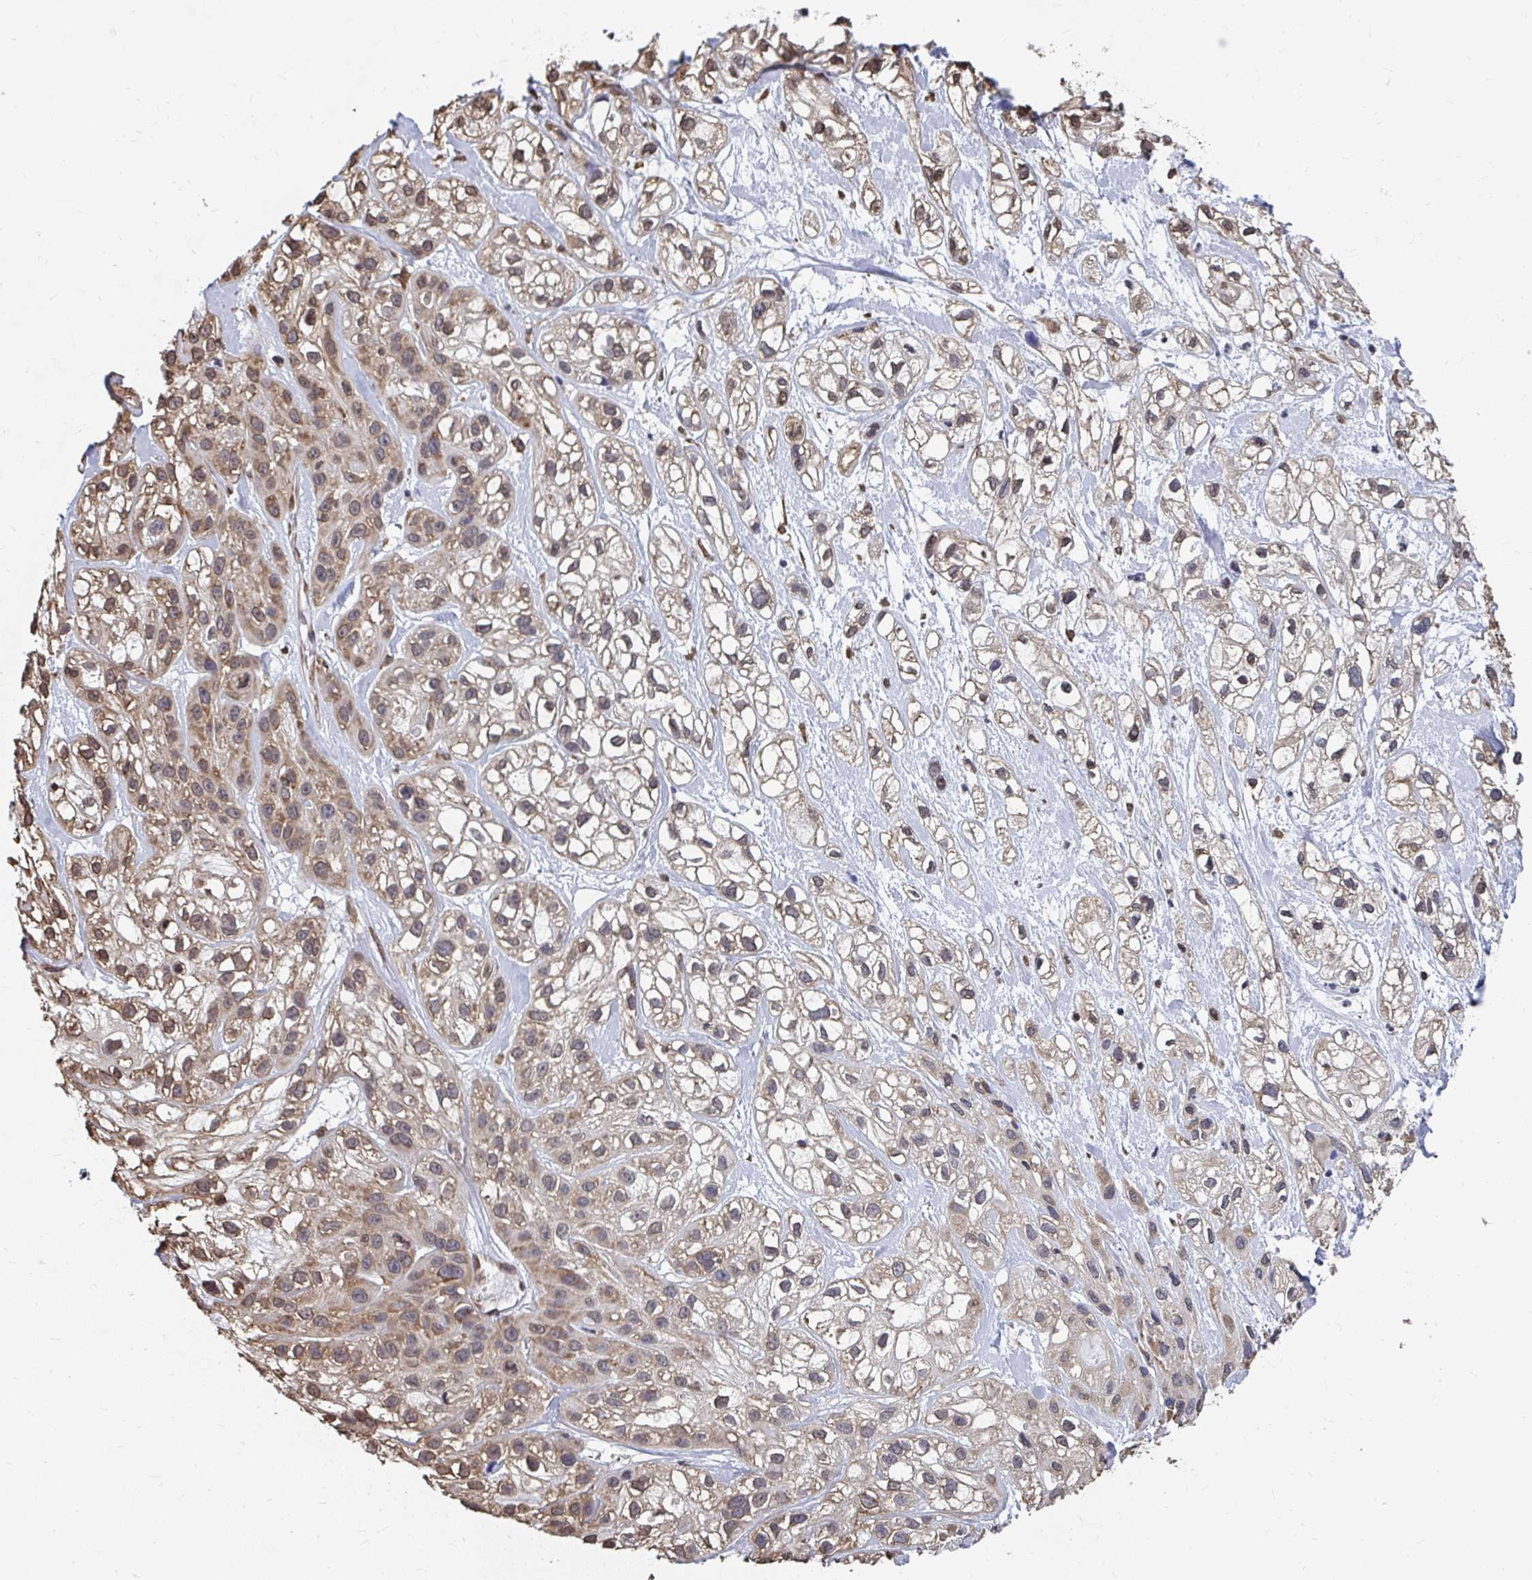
{"staining": {"intensity": "moderate", "quantity": ">75%", "location": "cytoplasmic/membranous,nuclear"}, "tissue": "skin cancer", "cell_type": "Tumor cells", "image_type": "cancer", "snomed": [{"axis": "morphology", "description": "Squamous cell carcinoma, NOS"}, {"axis": "topography", "description": "Skin"}], "caption": "Immunohistochemistry image of skin squamous cell carcinoma stained for a protein (brown), which displays medium levels of moderate cytoplasmic/membranous and nuclear staining in approximately >75% of tumor cells.", "gene": "SYNCRIP", "patient": {"sex": "male", "age": 82}}